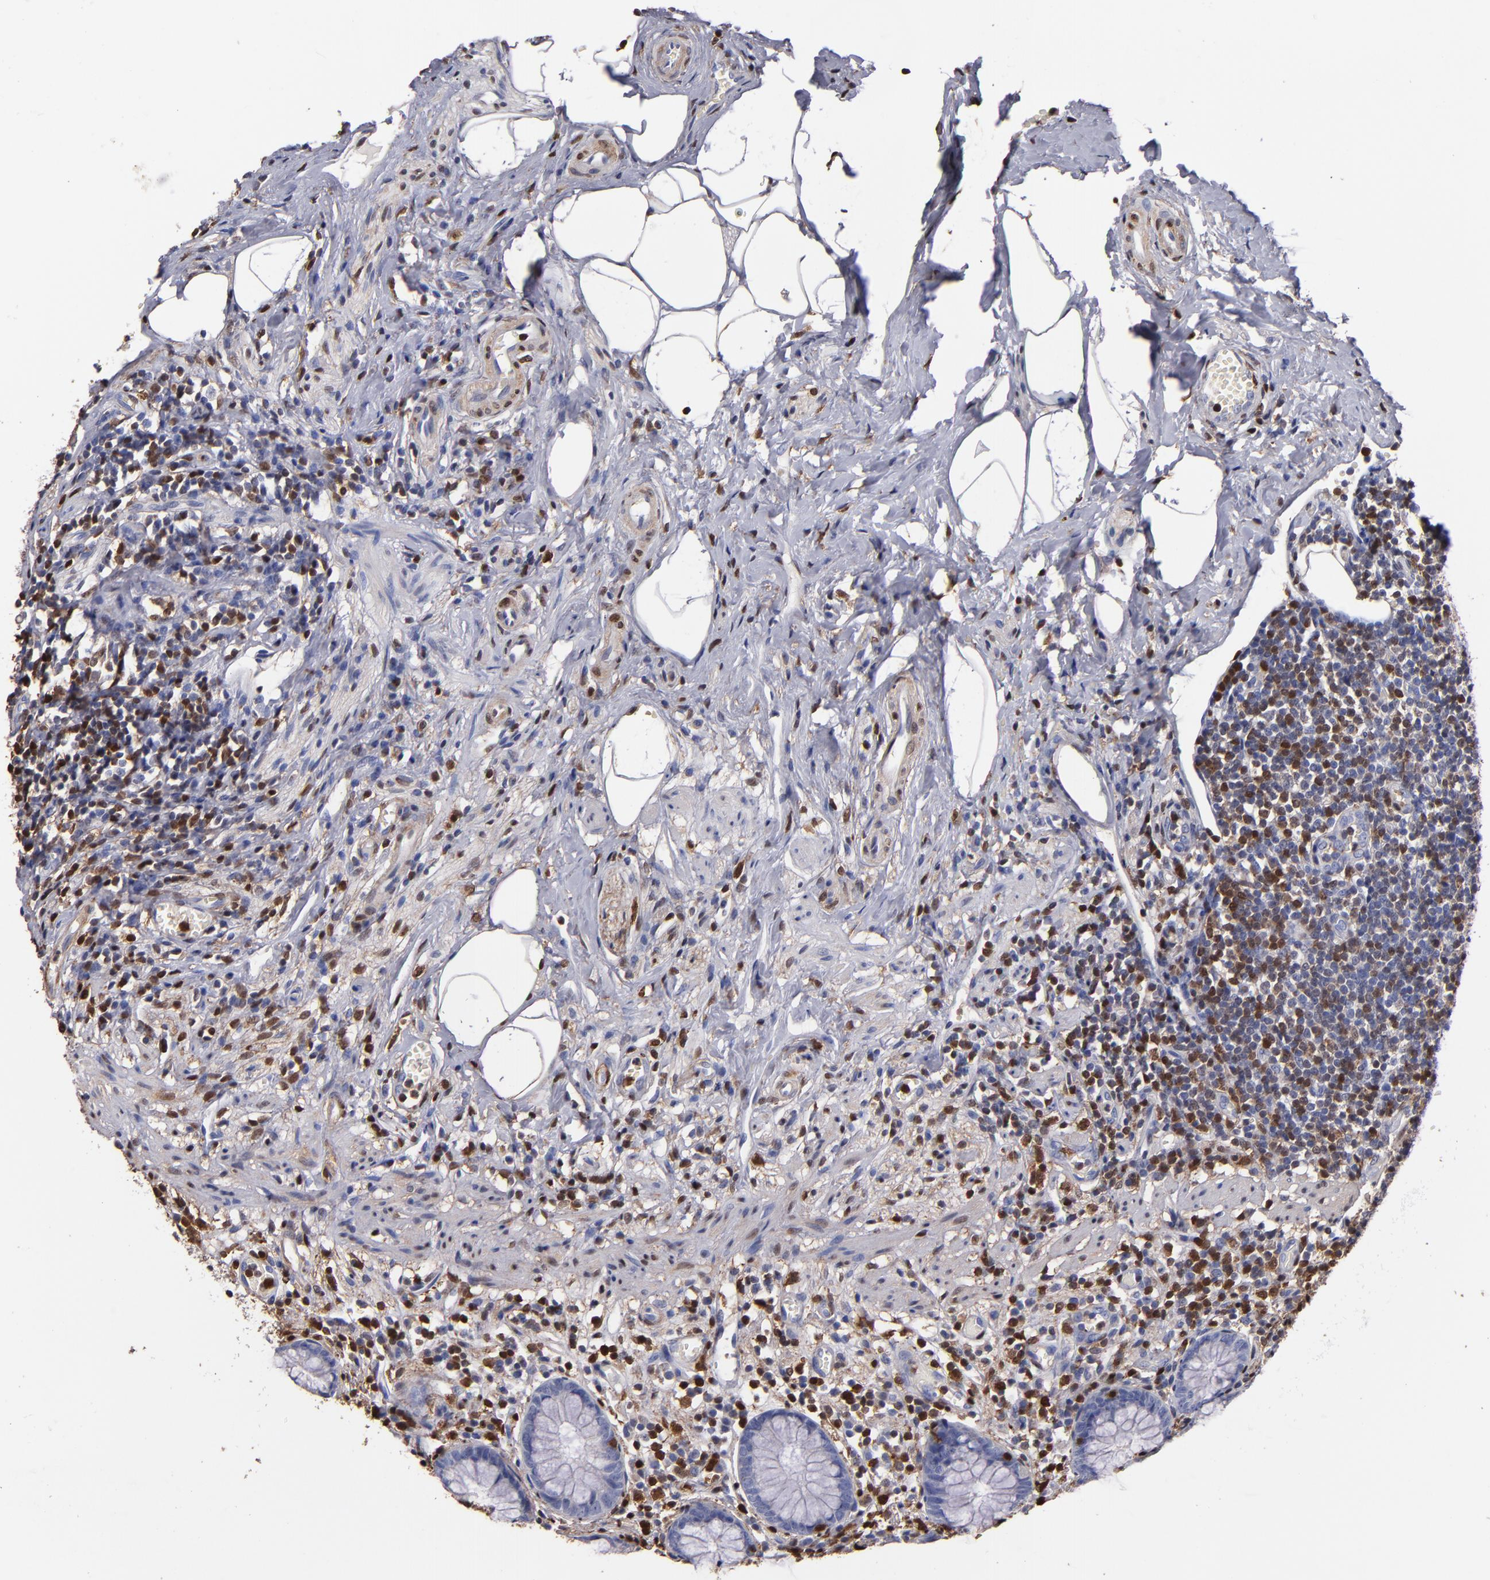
{"staining": {"intensity": "negative", "quantity": "none", "location": "none"}, "tissue": "appendix", "cell_type": "Glandular cells", "image_type": "normal", "snomed": [{"axis": "morphology", "description": "Normal tissue, NOS"}, {"axis": "topography", "description": "Appendix"}], "caption": "Human appendix stained for a protein using IHC reveals no positivity in glandular cells.", "gene": "S100A4", "patient": {"sex": "male", "age": 38}}